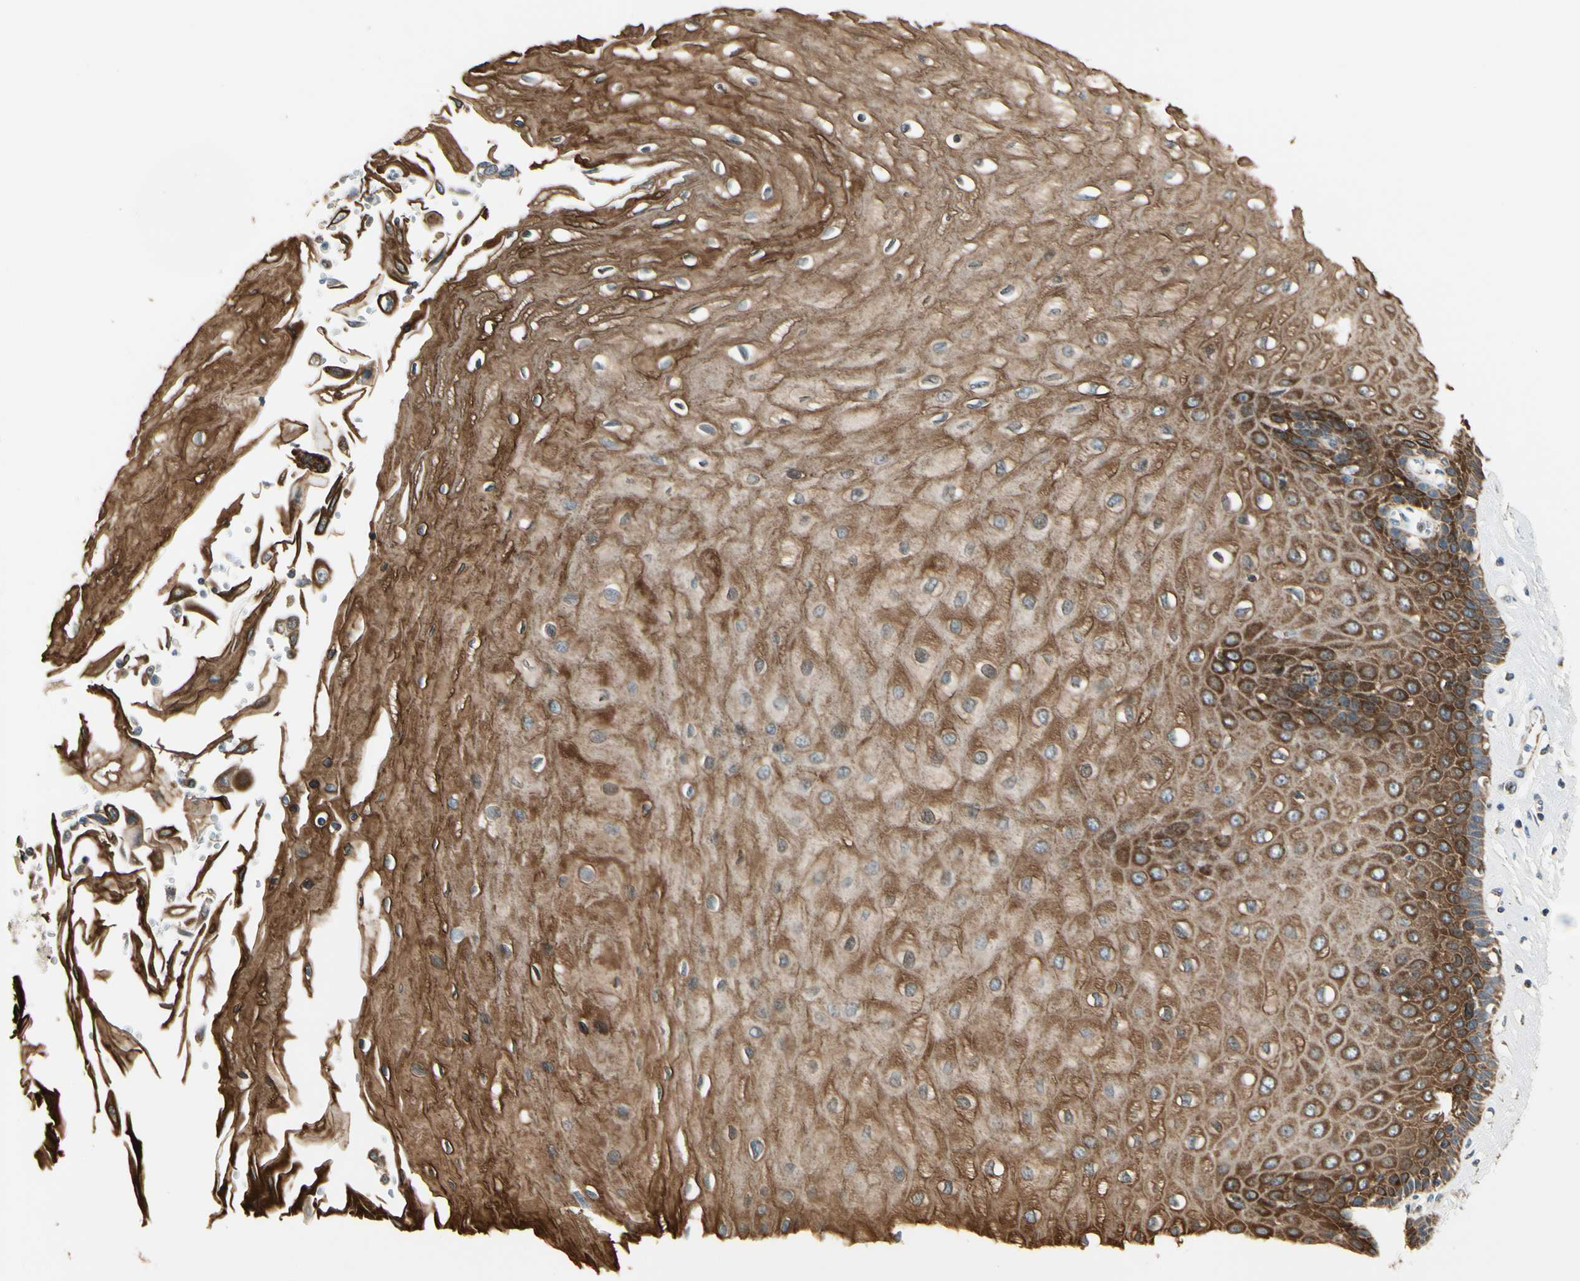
{"staining": {"intensity": "strong", "quantity": ">75%", "location": "cytoplasmic/membranous"}, "tissue": "esophagus", "cell_type": "Squamous epithelial cells", "image_type": "normal", "snomed": [{"axis": "morphology", "description": "Normal tissue, NOS"}, {"axis": "topography", "description": "Esophagus"}], "caption": "DAB (3,3'-diaminobenzidine) immunohistochemical staining of benign human esophagus exhibits strong cytoplasmic/membranous protein expression in about >75% of squamous epithelial cells.", "gene": "EPHB3", "patient": {"sex": "male", "age": 65}}